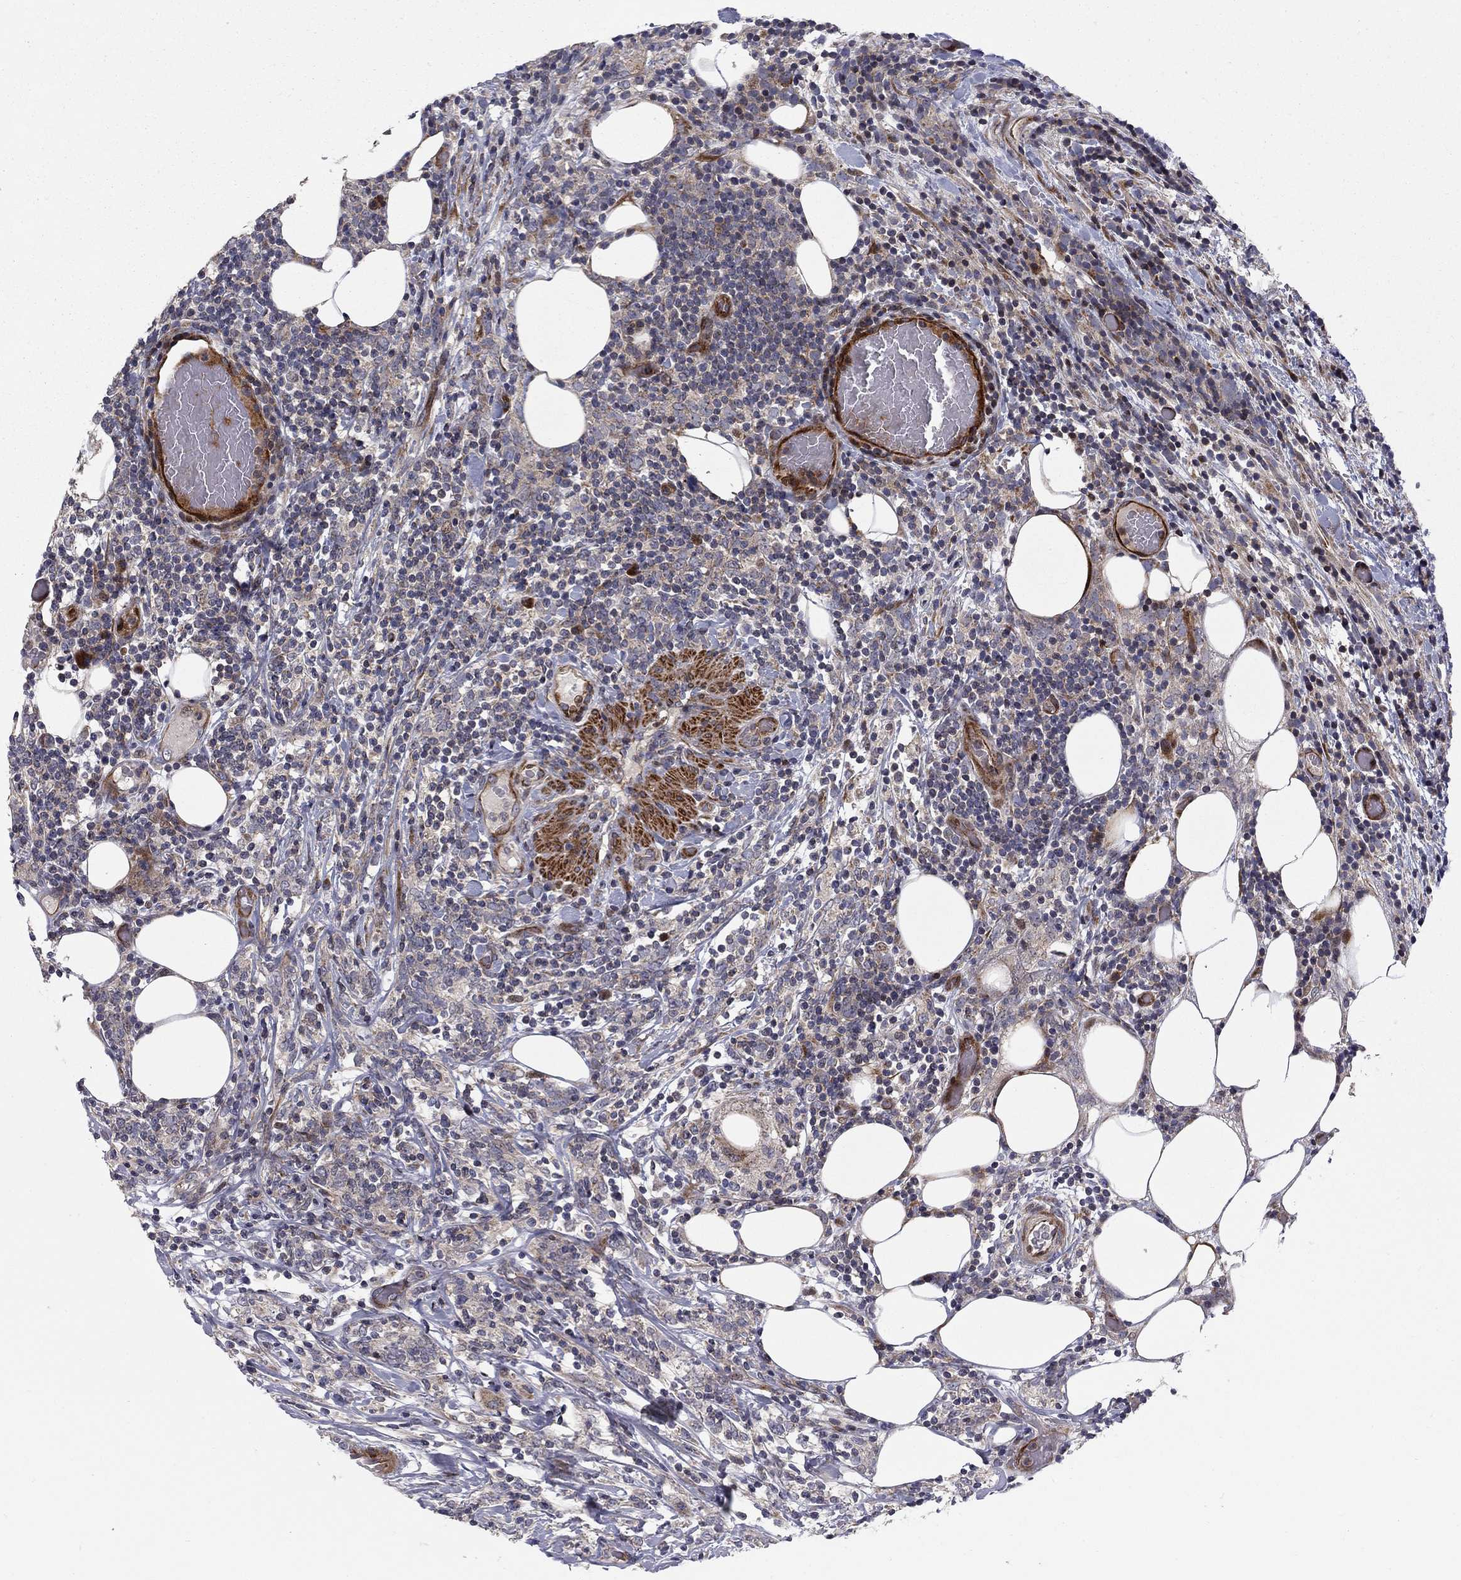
{"staining": {"intensity": "negative", "quantity": "none", "location": "none"}, "tissue": "lymphoma", "cell_type": "Tumor cells", "image_type": "cancer", "snomed": [{"axis": "morphology", "description": "Malignant lymphoma, non-Hodgkin's type, High grade"}, {"axis": "topography", "description": "Lymph node"}], "caption": "This is a photomicrograph of immunohistochemistry (IHC) staining of high-grade malignant lymphoma, non-Hodgkin's type, which shows no staining in tumor cells.", "gene": "MIOS", "patient": {"sex": "female", "age": 84}}